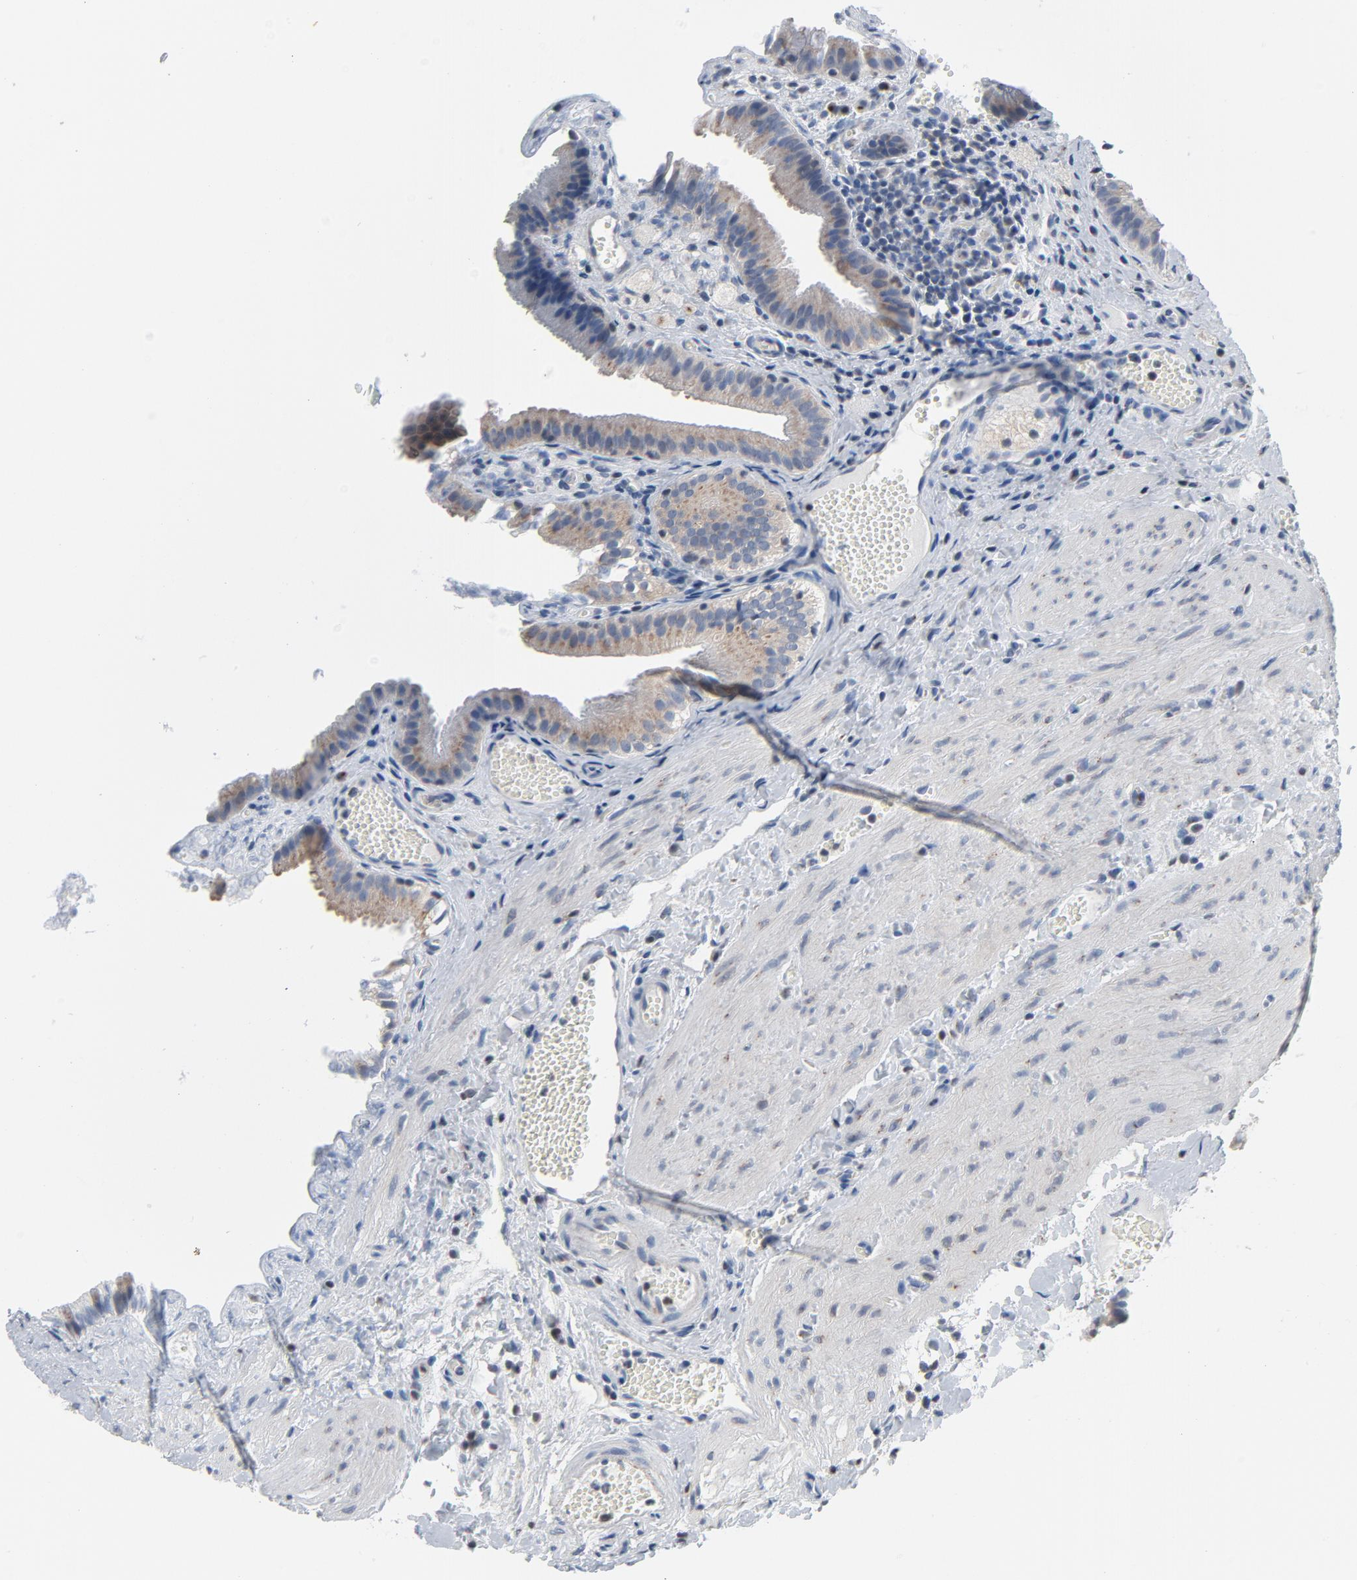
{"staining": {"intensity": "moderate", "quantity": ">75%", "location": "cytoplasmic/membranous"}, "tissue": "gallbladder", "cell_type": "Glandular cells", "image_type": "normal", "snomed": [{"axis": "morphology", "description": "Normal tissue, NOS"}, {"axis": "topography", "description": "Gallbladder"}], "caption": "DAB (3,3'-diaminobenzidine) immunohistochemical staining of normal human gallbladder displays moderate cytoplasmic/membranous protein positivity in about >75% of glandular cells.", "gene": "YIPF6", "patient": {"sex": "female", "age": 24}}